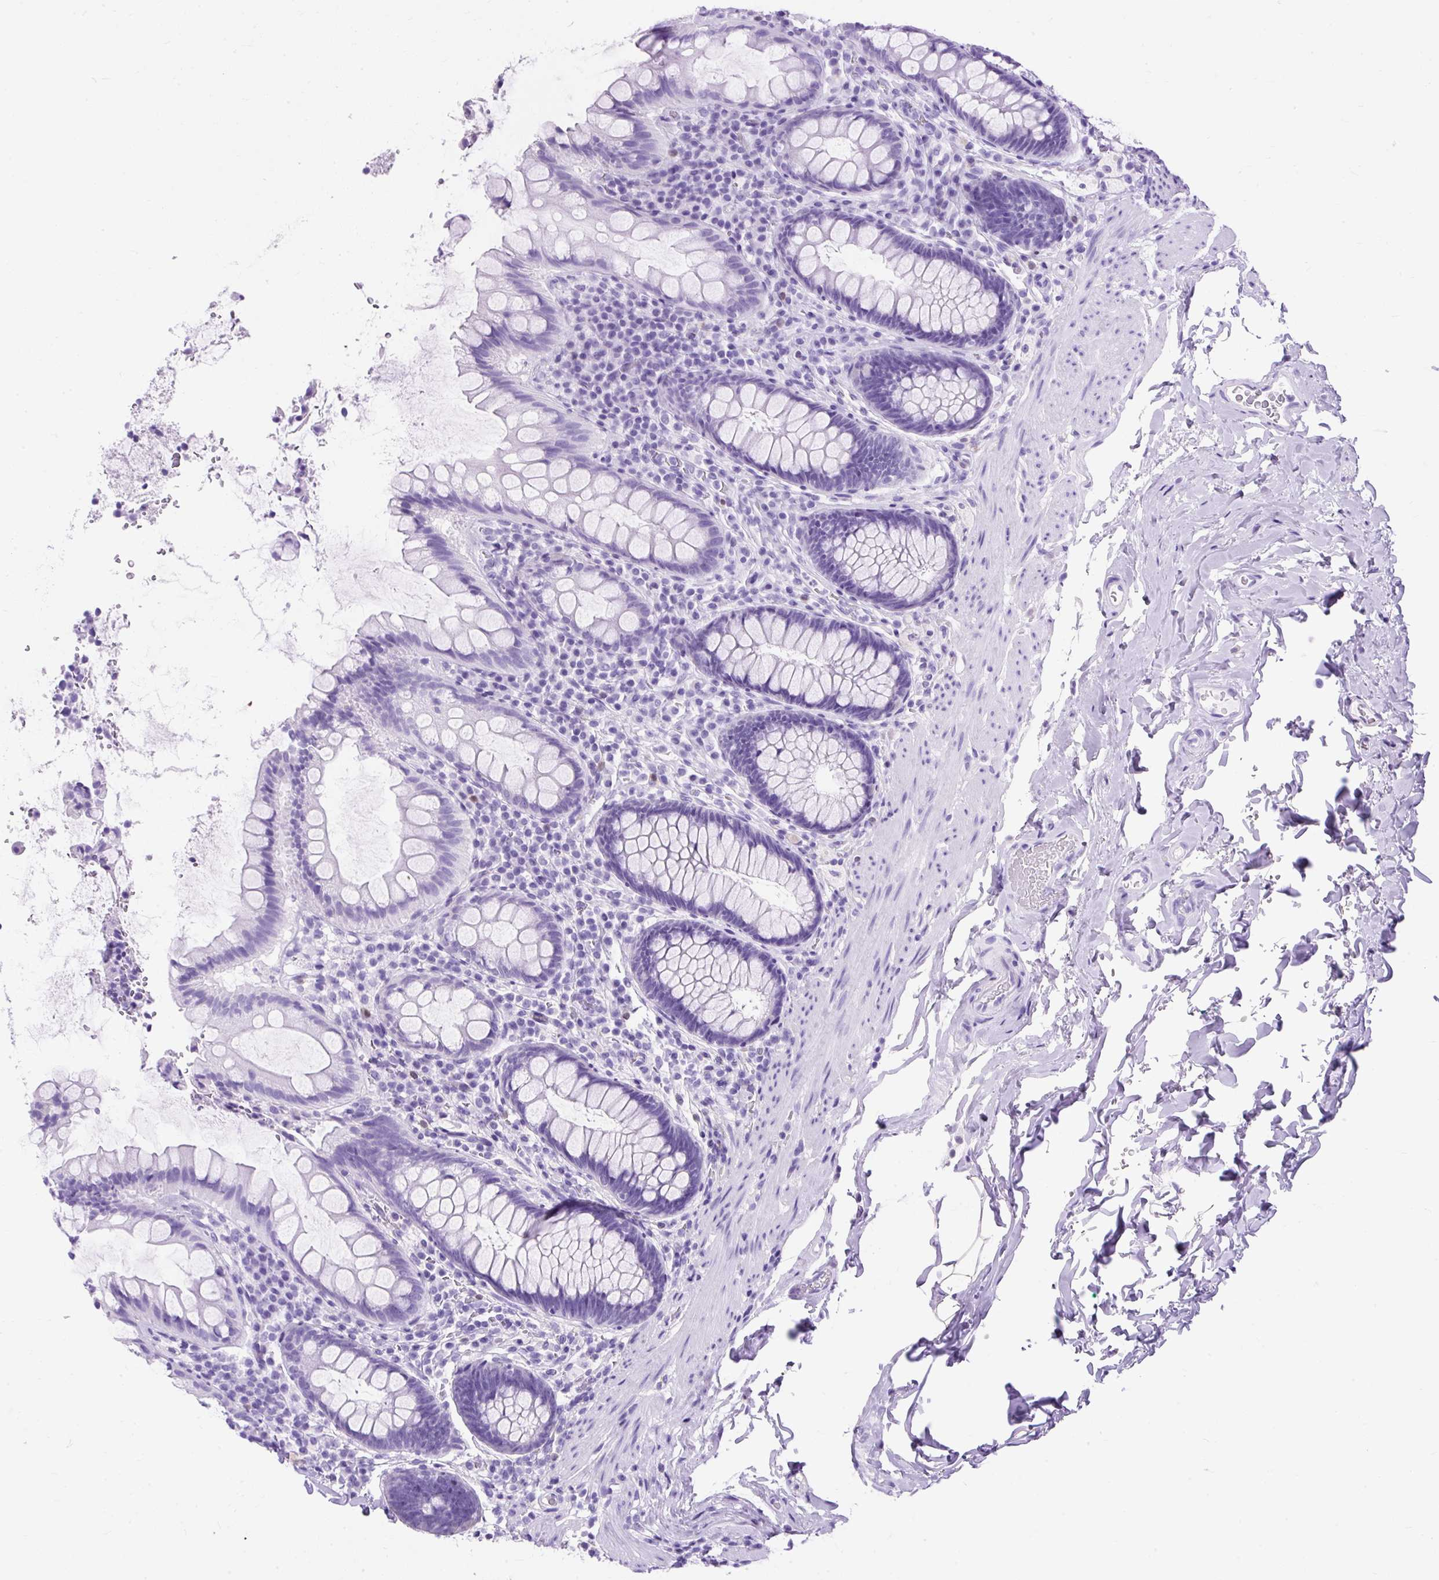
{"staining": {"intensity": "negative", "quantity": "none", "location": "none"}, "tissue": "rectum", "cell_type": "Glandular cells", "image_type": "normal", "snomed": [{"axis": "morphology", "description": "Normal tissue, NOS"}, {"axis": "topography", "description": "Rectum"}], "caption": "Immunohistochemistry (IHC) photomicrograph of benign rectum stained for a protein (brown), which shows no expression in glandular cells. The staining was performed using DAB to visualize the protein expression in brown, while the nuclei were stained in blue with hematoxylin (Magnification: 20x).", "gene": "PVALB", "patient": {"sex": "female", "age": 69}}